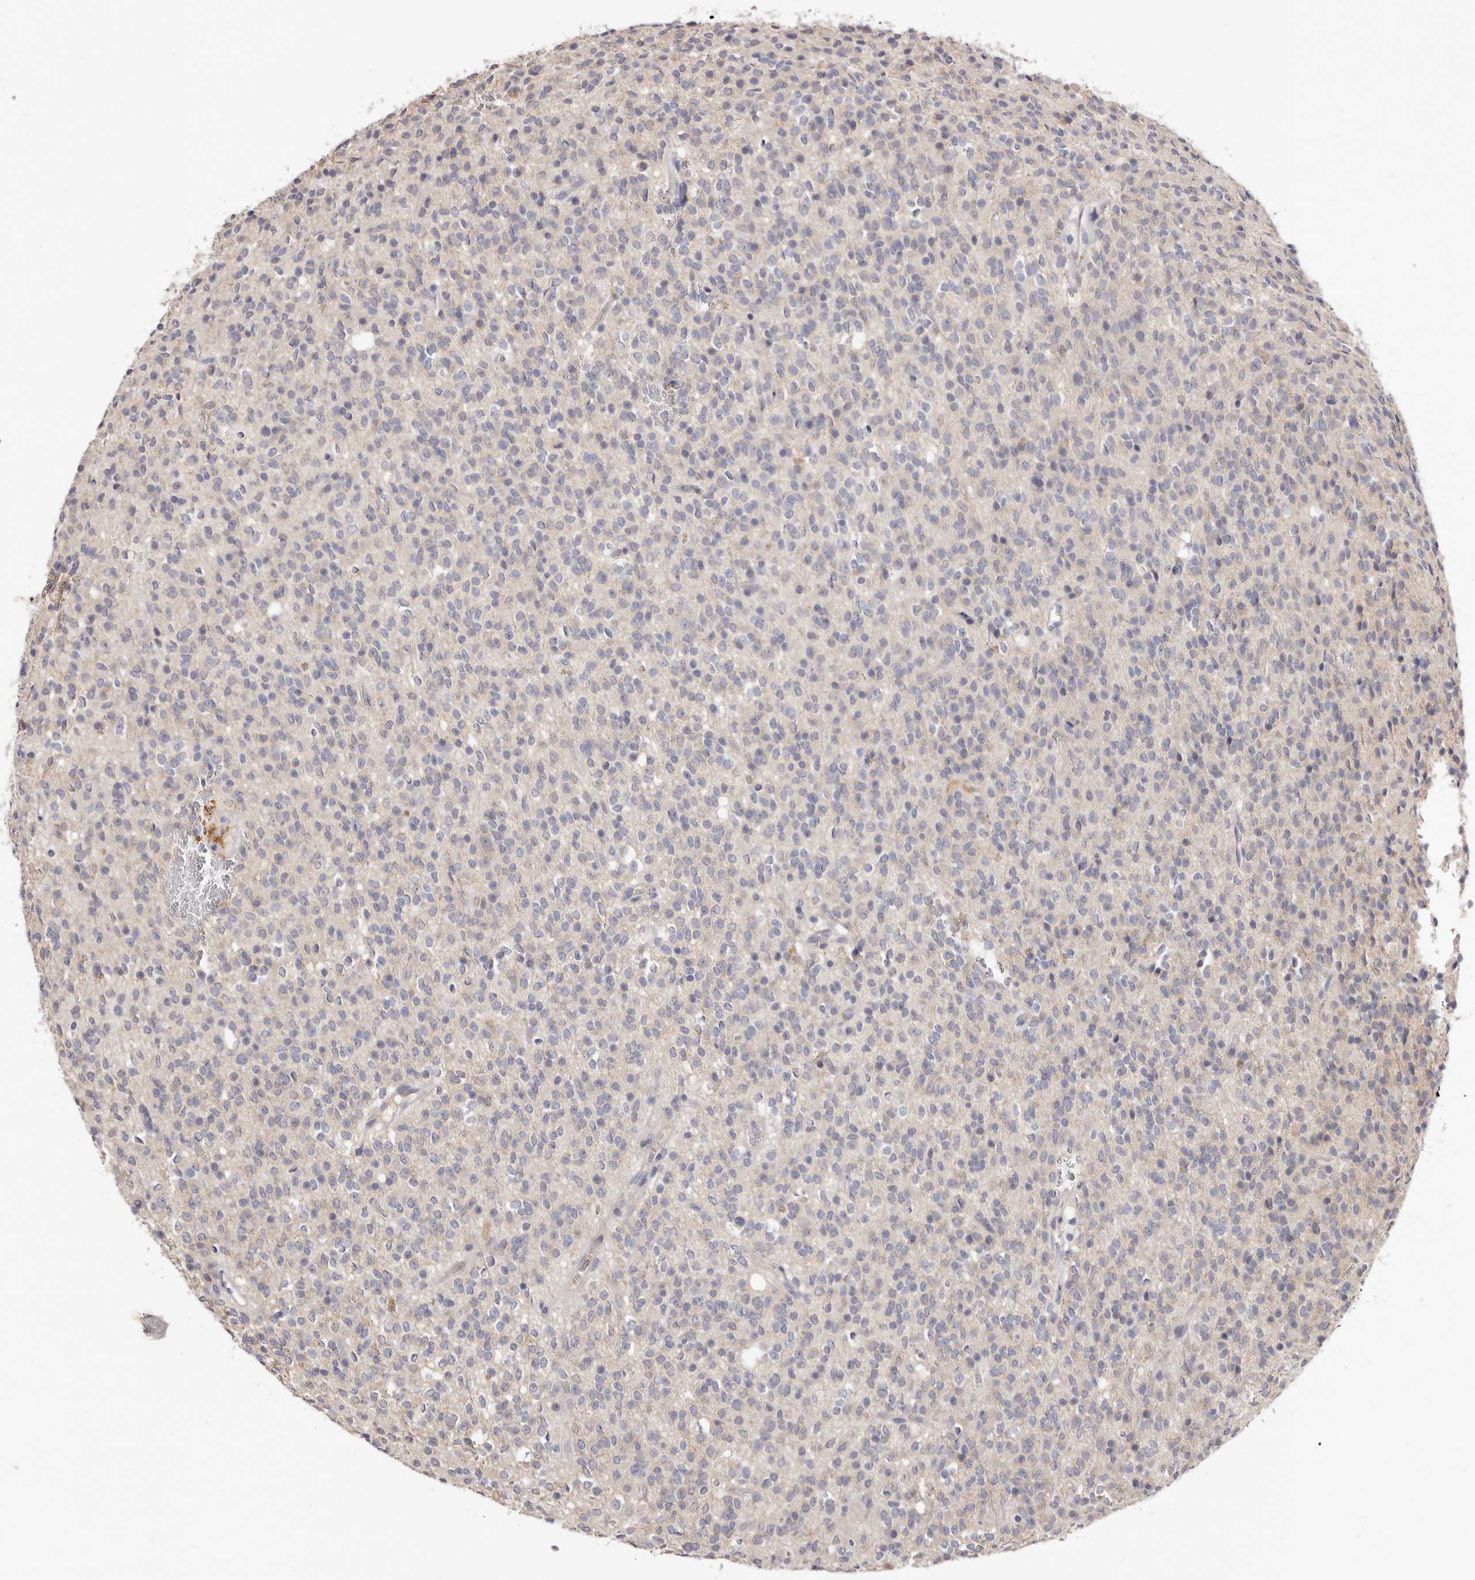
{"staining": {"intensity": "negative", "quantity": "none", "location": "none"}, "tissue": "glioma", "cell_type": "Tumor cells", "image_type": "cancer", "snomed": [{"axis": "morphology", "description": "Glioma, malignant, High grade"}, {"axis": "topography", "description": "Brain"}], "caption": "Immunohistochemistry of glioma displays no positivity in tumor cells.", "gene": "LMLN", "patient": {"sex": "male", "age": 34}}